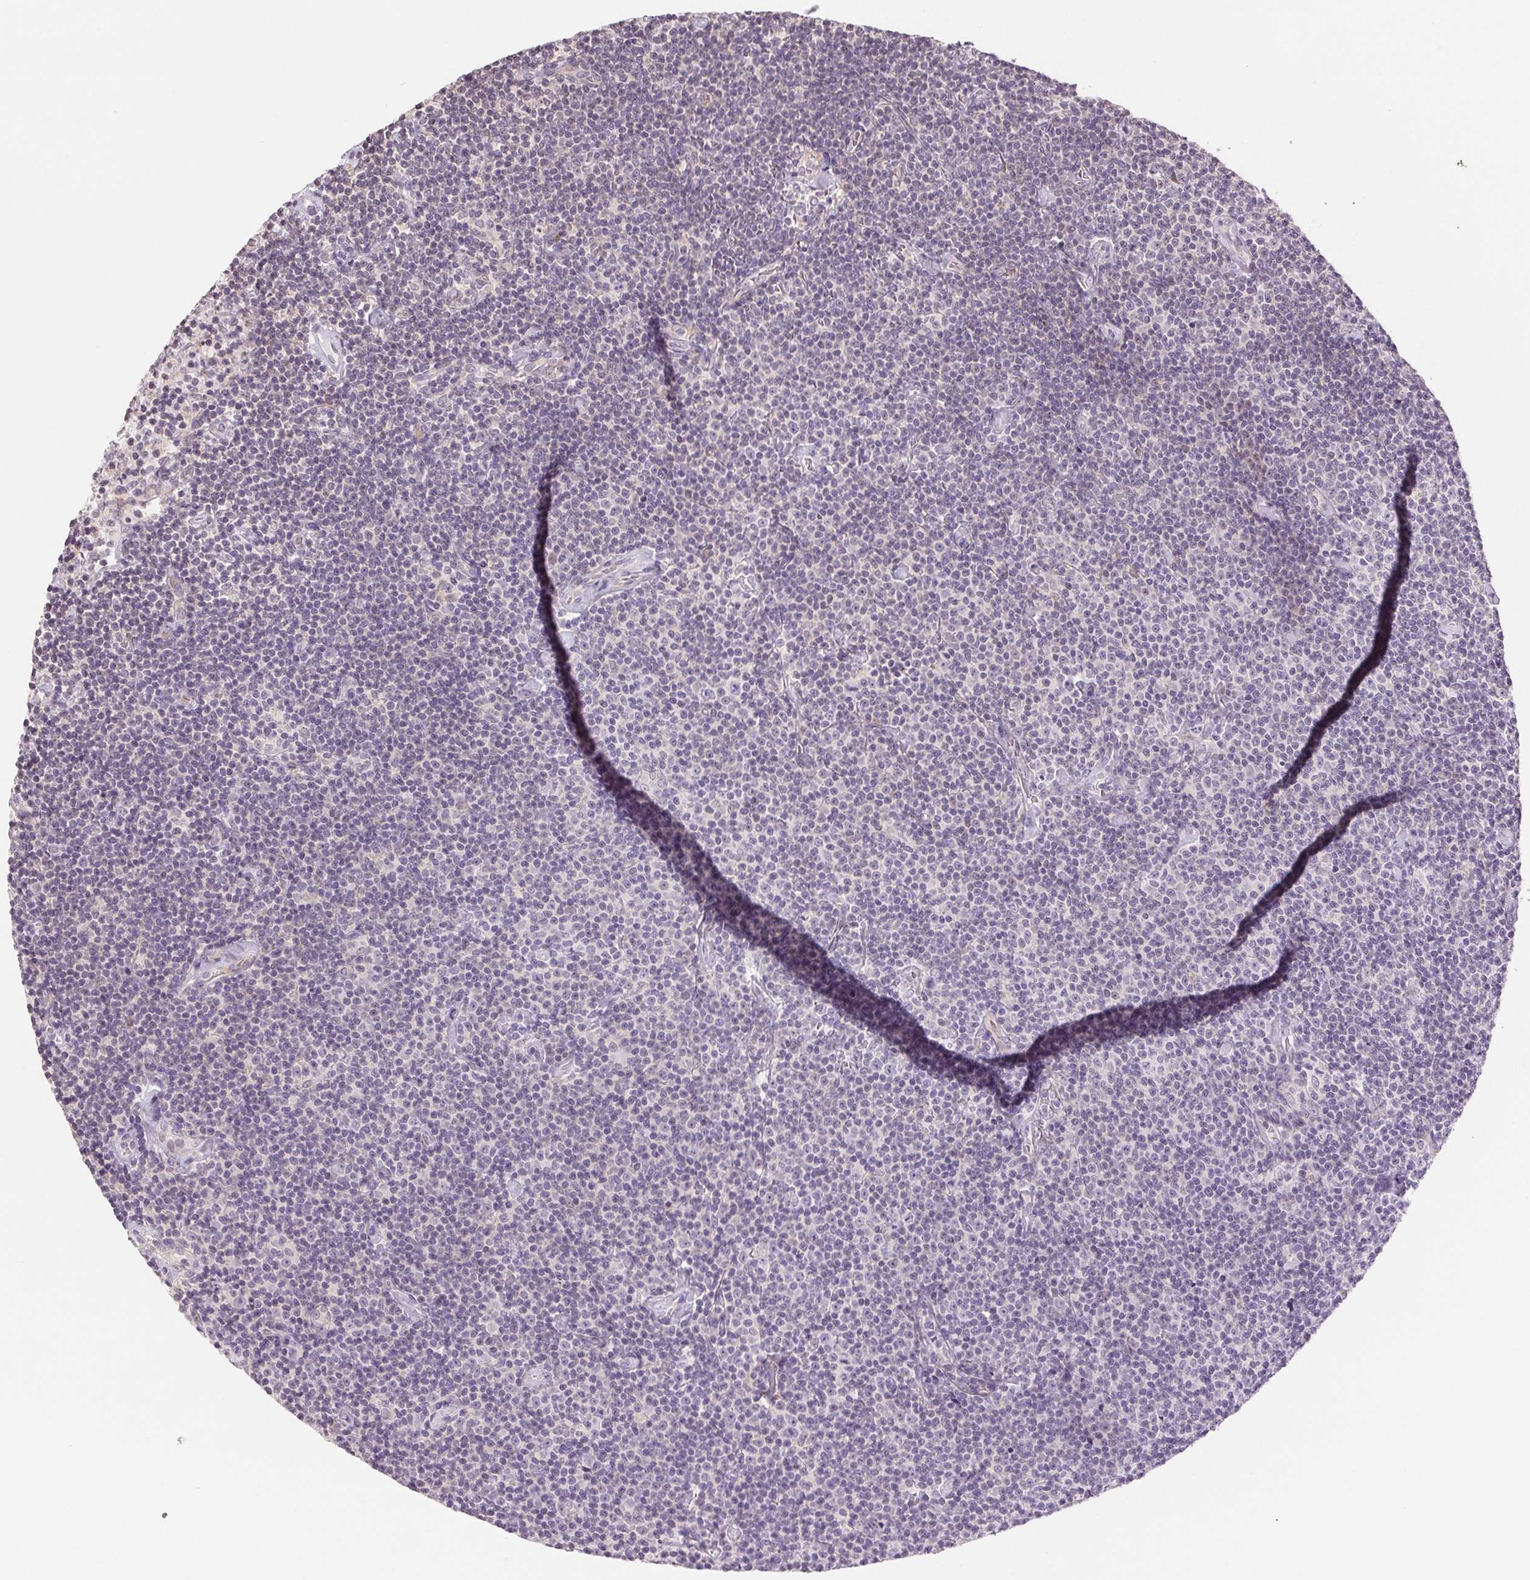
{"staining": {"intensity": "negative", "quantity": "none", "location": "none"}, "tissue": "lymphoma", "cell_type": "Tumor cells", "image_type": "cancer", "snomed": [{"axis": "morphology", "description": "Malignant lymphoma, non-Hodgkin's type, Low grade"}, {"axis": "topography", "description": "Lymph node"}], "caption": "Human malignant lymphoma, non-Hodgkin's type (low-grade) stained for a protein using immunohistochemistry (IHC) demonstrates no positivity in tumor cells.", "gene": "TNNT3", "patient": {"sex": "male", "age": 81}}